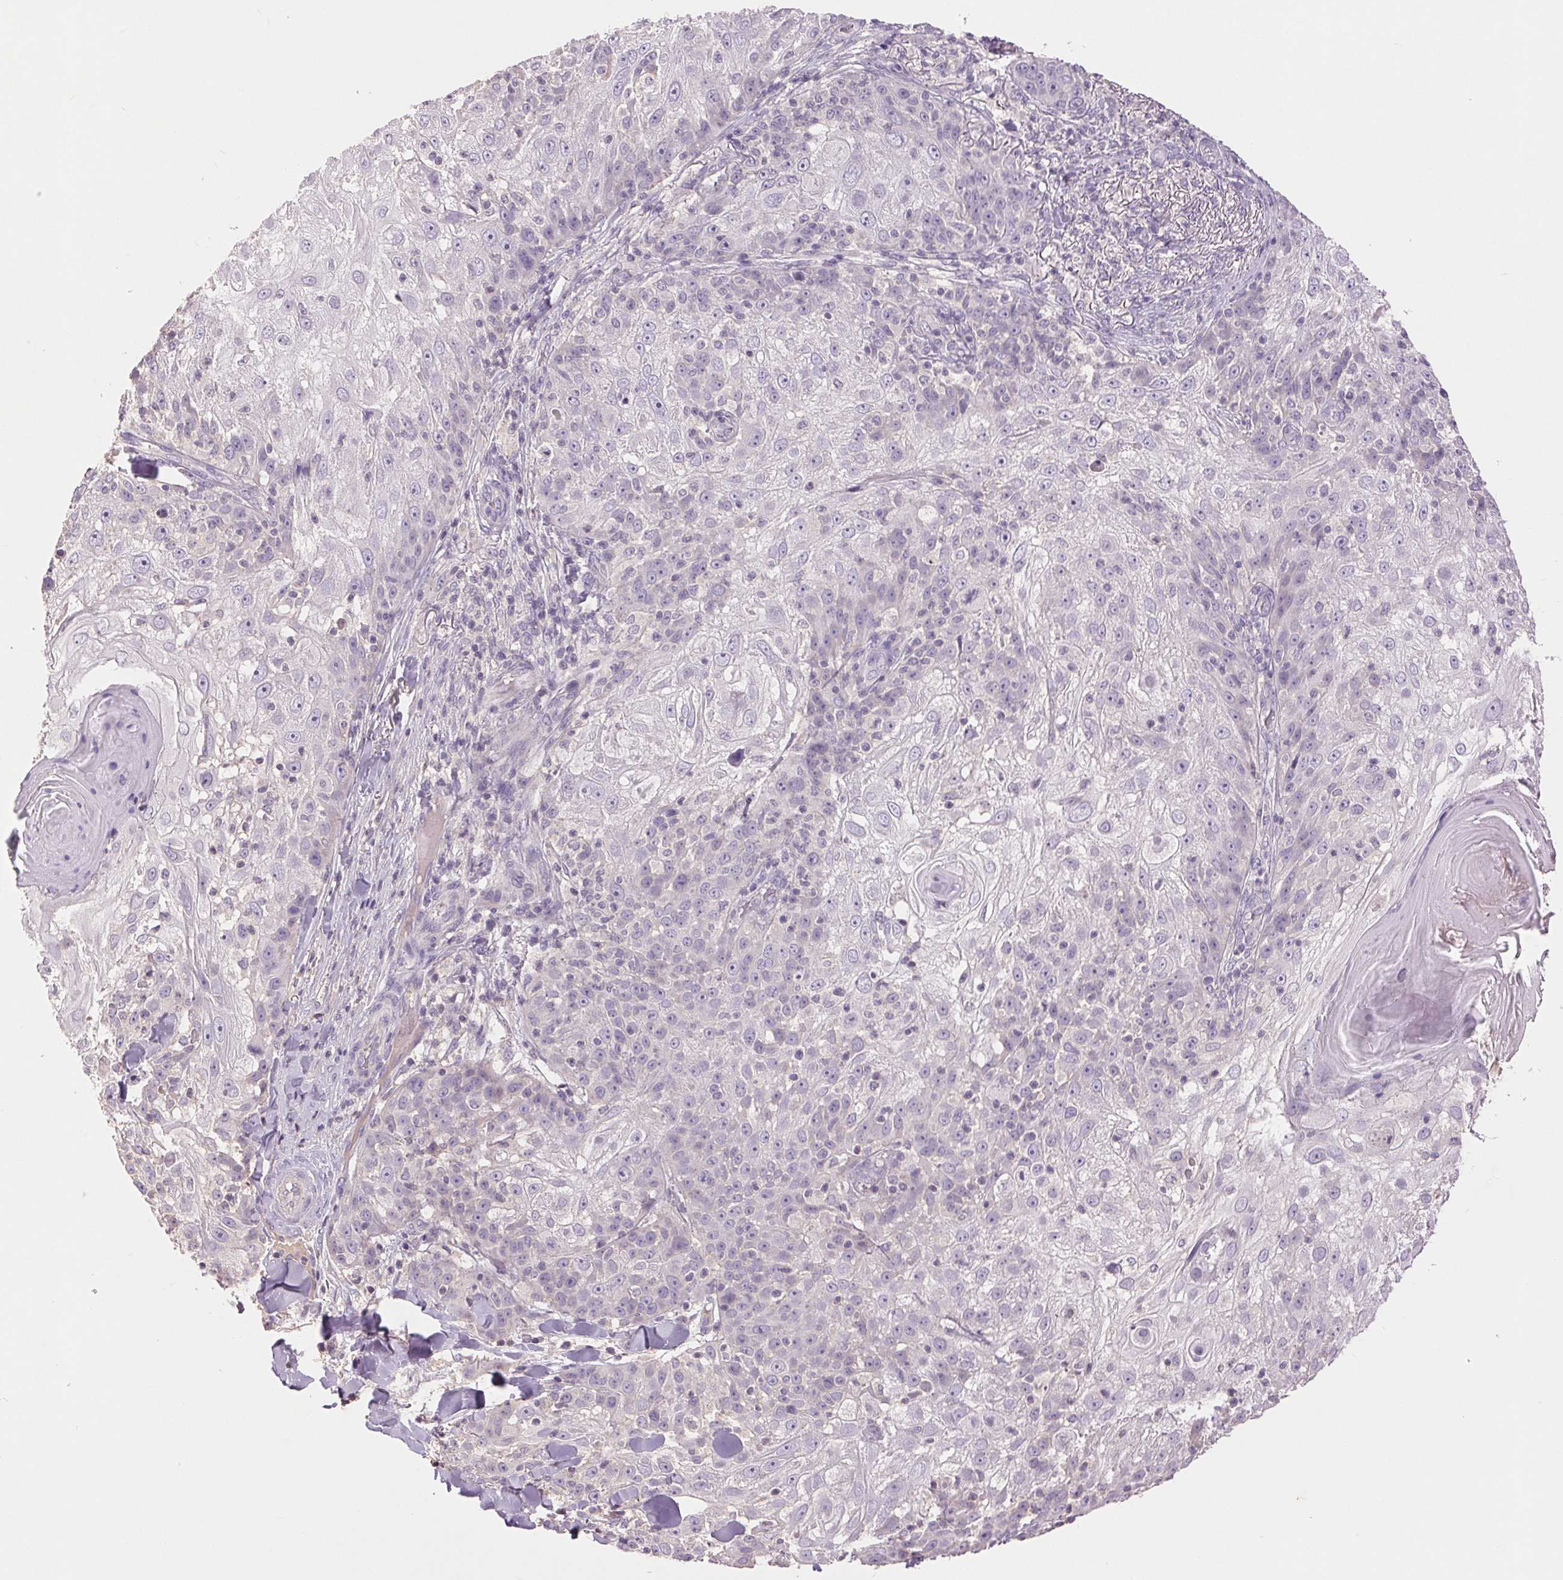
{"staining": {"intensity": "negative", "quantity": "none", "location": "none"}, "tissue": "skin cancer", "cell_type": "Tumor cells", "image_type": "cancer", "snomed": [{"axis": "morphology", "description": "Normal tissue, NOS"}, {"axis": "morphology", "description": "Squamous cell carcinoma, NOS"}, {"axis": "topography", "description": "Skin"}], "caption": "A micrograph of skin squamous cell carcinoma stained for a protein reveals no brown staining in tumor cells.", "gene": "FXYD4", "patient": {"sex": "female", "age": 83}}